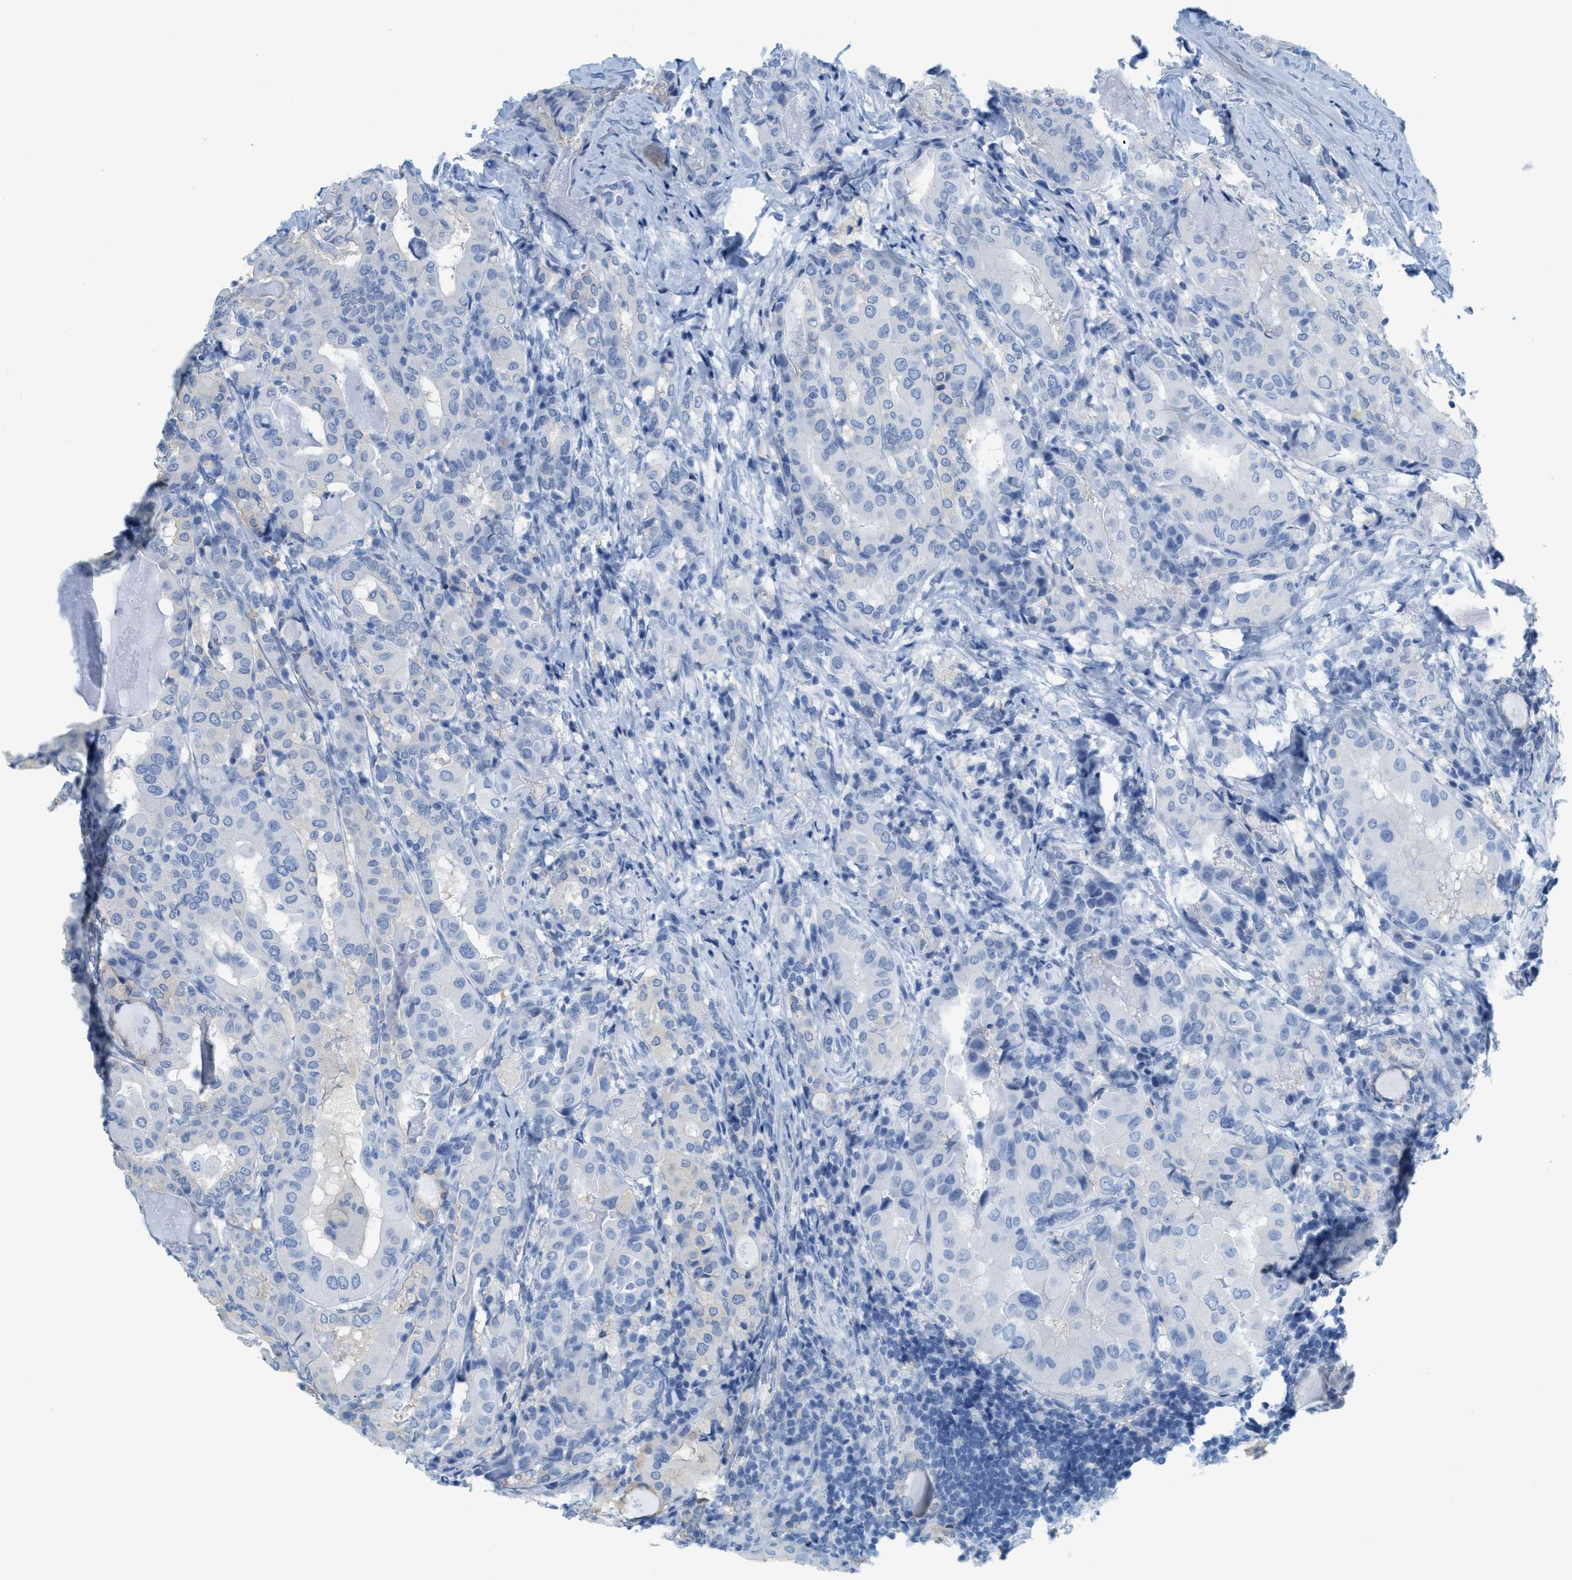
{"staining": {"intensity": "negative", "quantity": "none", "location": "none"}, "tissue": "thyroid cancer", "cell_type": "Tumor cells", "image_type": "cancer", "snomed": [{"axis": "morphology", "description": "Papillary adenocarcinoma, NOS"}, {"axis": "topography", "description": "Thyroid gland"}], "caption": "IHC photomicrograph of neoplastic tissue: human papillary adenocarcinoma (thyroid) stained with DAB displays no significant protein positivity in tumor cells. The staining was performed using DAB to visualize the protein expression in brown, while the nuclei were stained in blue with hematoxylin (Magnification: 20x).", "gene": "ASGR1", "patient": {"sex": "female", "age": 42}}